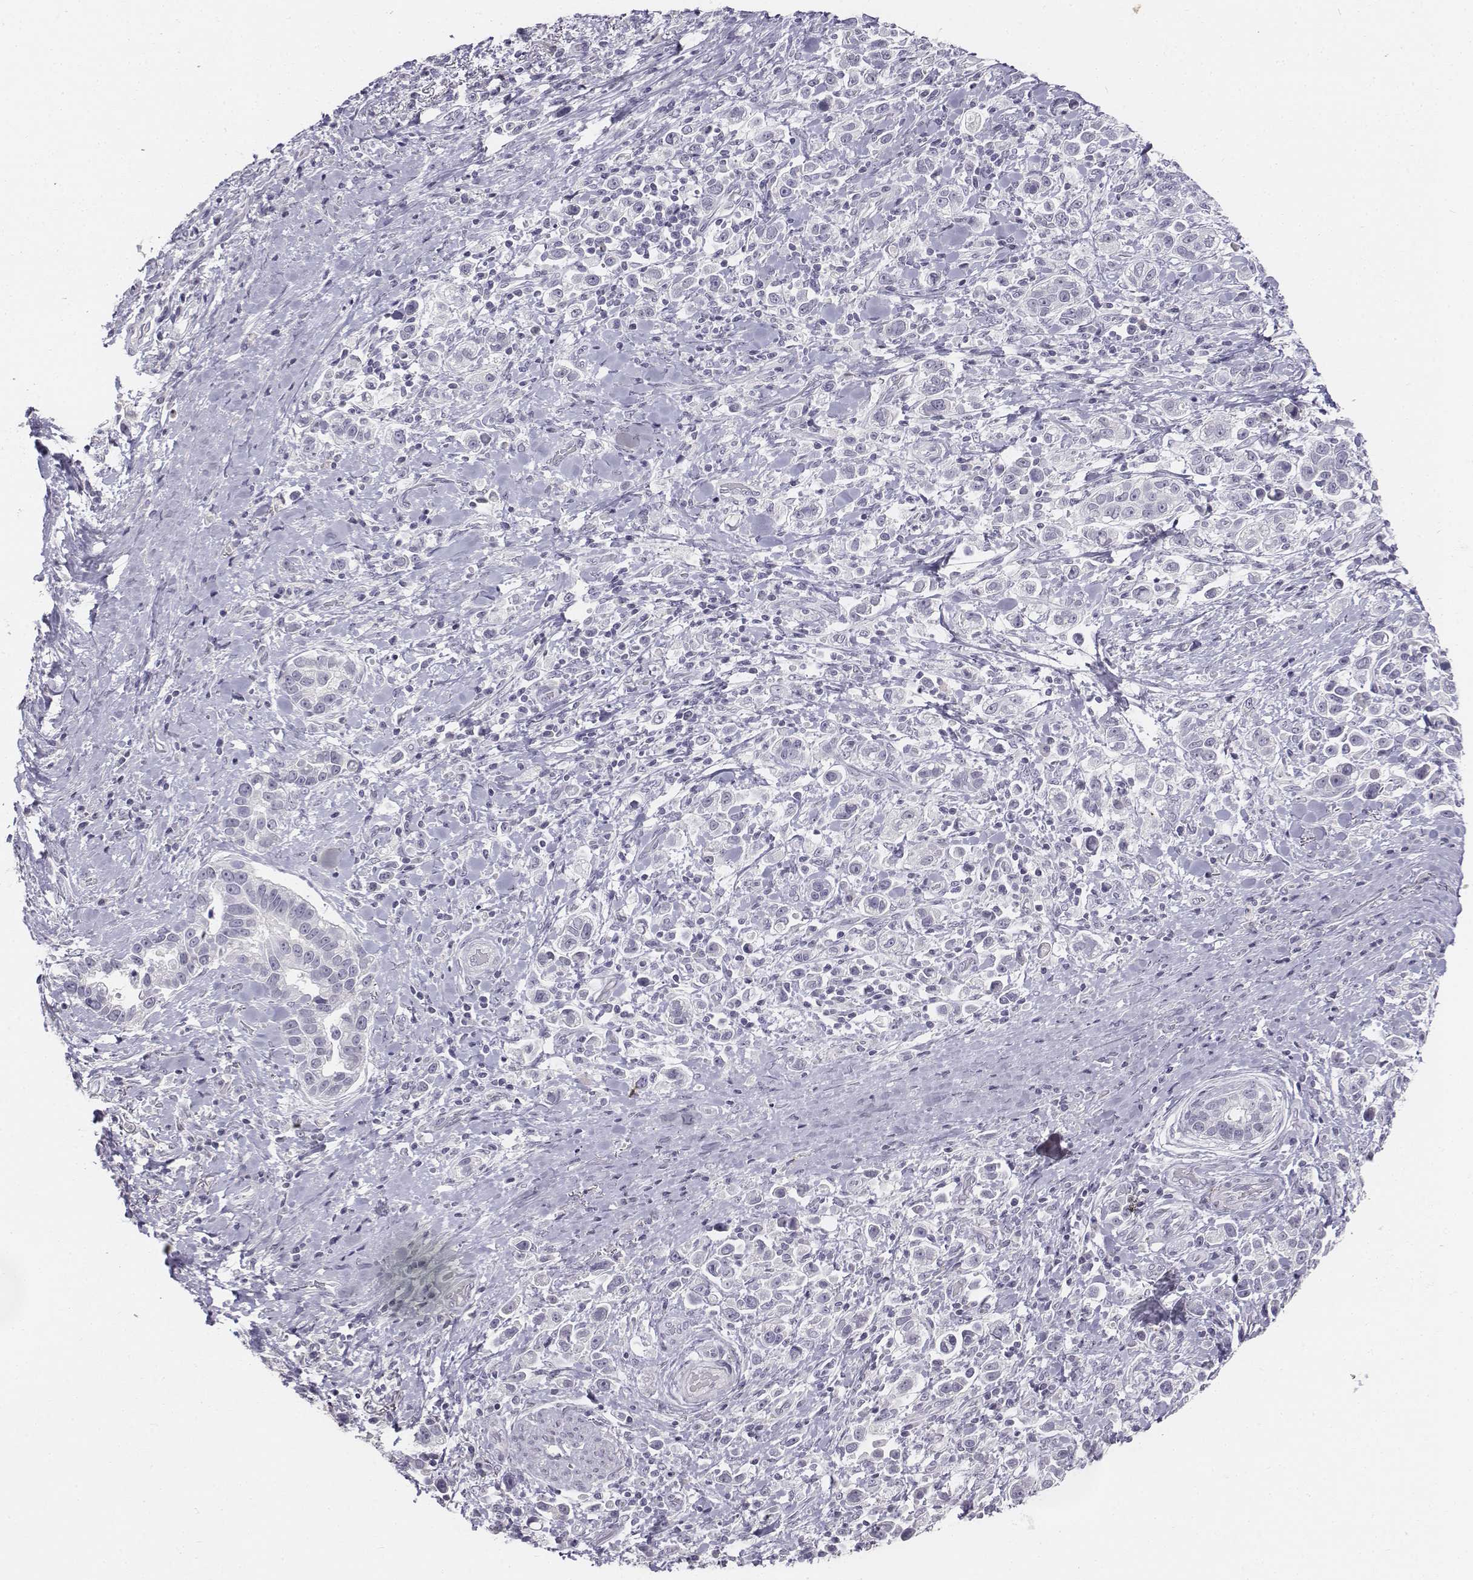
{"staining": {"intensity": "negative", "quantity": "none", "location": "none"}, "tissue": "stomach cancer", "cell_type": "Tumor cells", "image_type": "cancer", "snomed": [{"axis": "morphology", "description": "Adenocarcinoma, NOS"}, {"axis": "topography", "description": "Stomach"}], "caption": "Human stomach cancer stained for a protein using immunohistochemistry (IHC) demonstrates no staining in tumor cells.", "gene": "TH", "patient": {"sex": "male", "age": 93}}